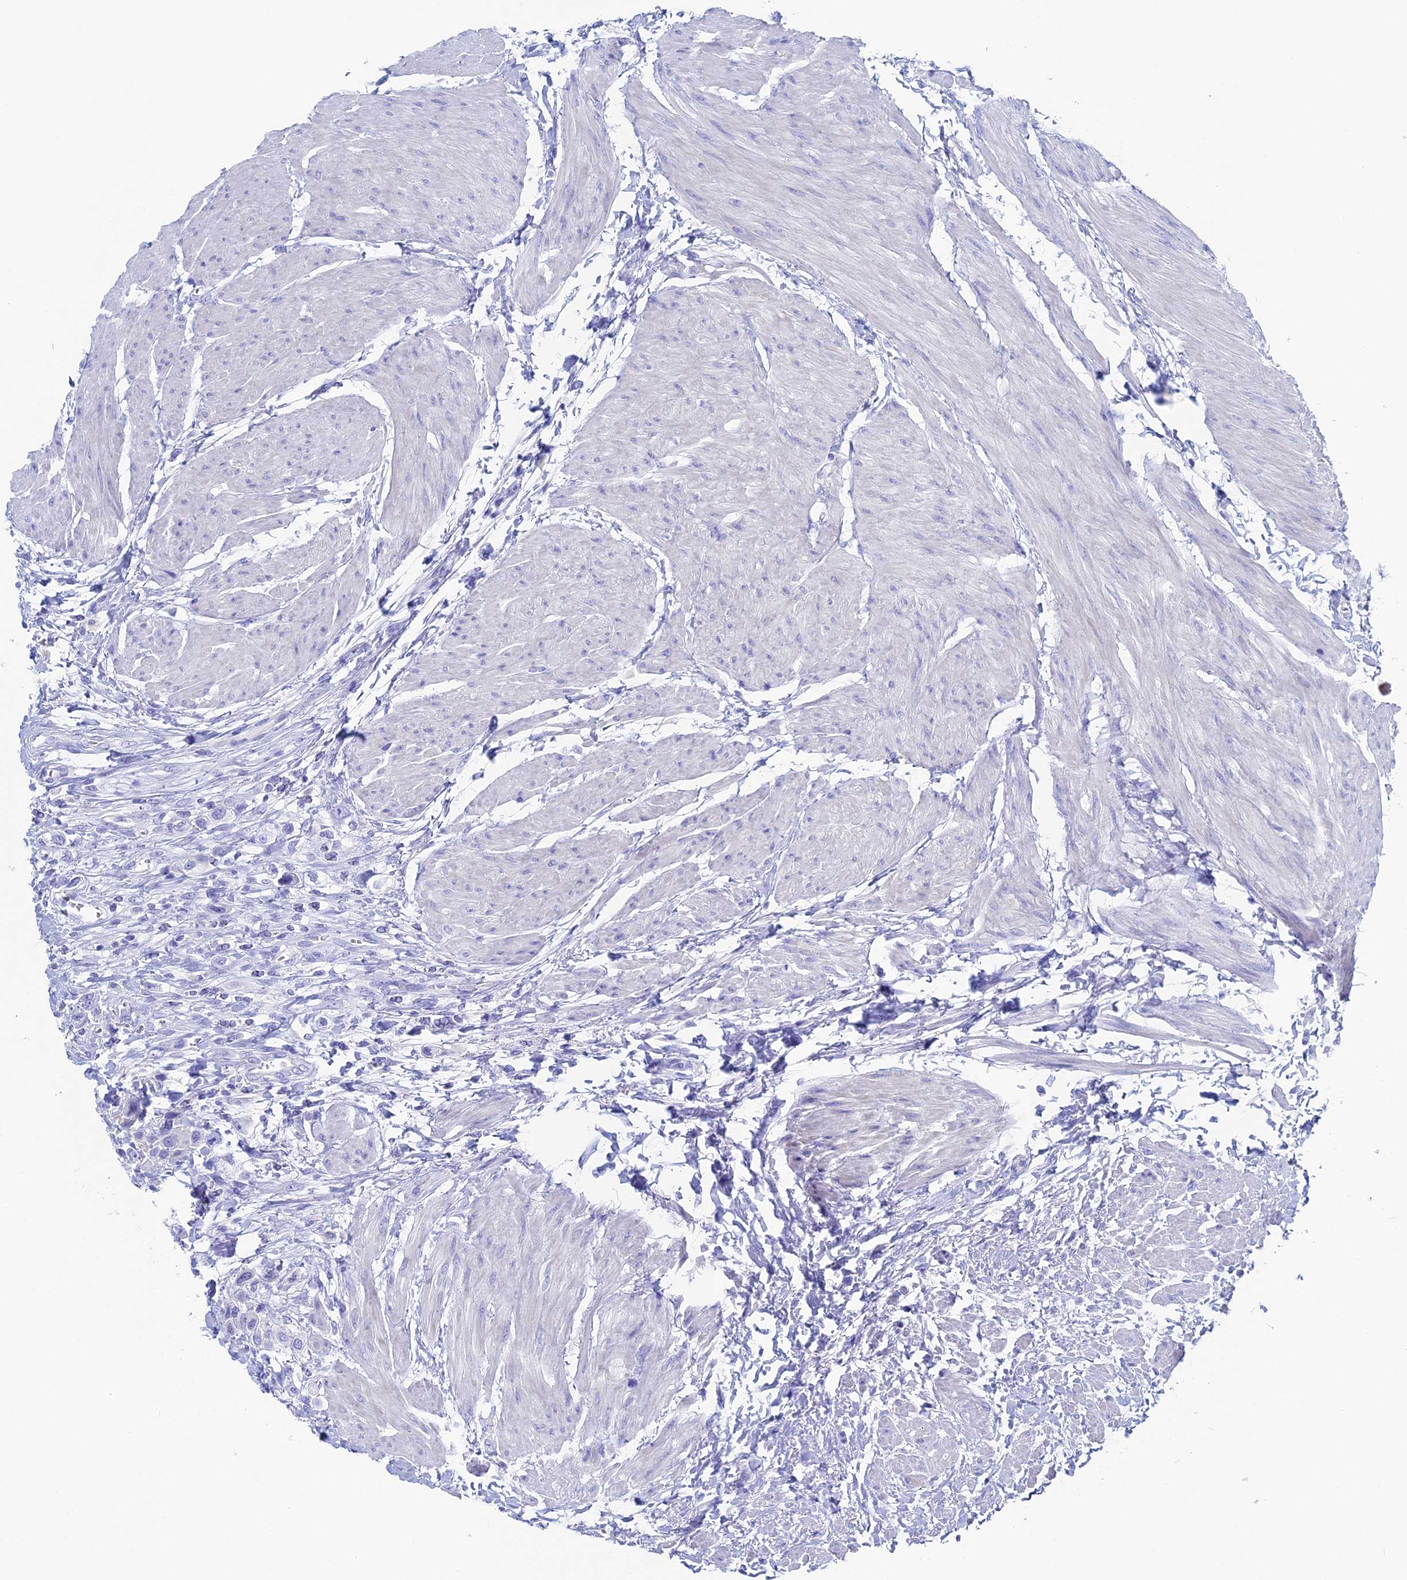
{"staining": {"intensity": "negative", "quantity": "none", "location": "none"}, "tissue": "urothelial cancer", "cell_type": "Tumor cells", "image_type": "cancer", "snomed": [{"axis": "morphology", "description": "Urothelial carcinoma, High grade"}, {"axis": "topography", "description": "Urinary bladder"}], "caption": "There is no significant expression in tumor cells of high-grade urothelial carcinoma. (Stains: DAB immunohistochemistry with hematoxylin counter stain, Microscopy: brightfield microscopy at high magnification).", "gene": "UNC119", "patient": {"sex": "male", "age": 50}}